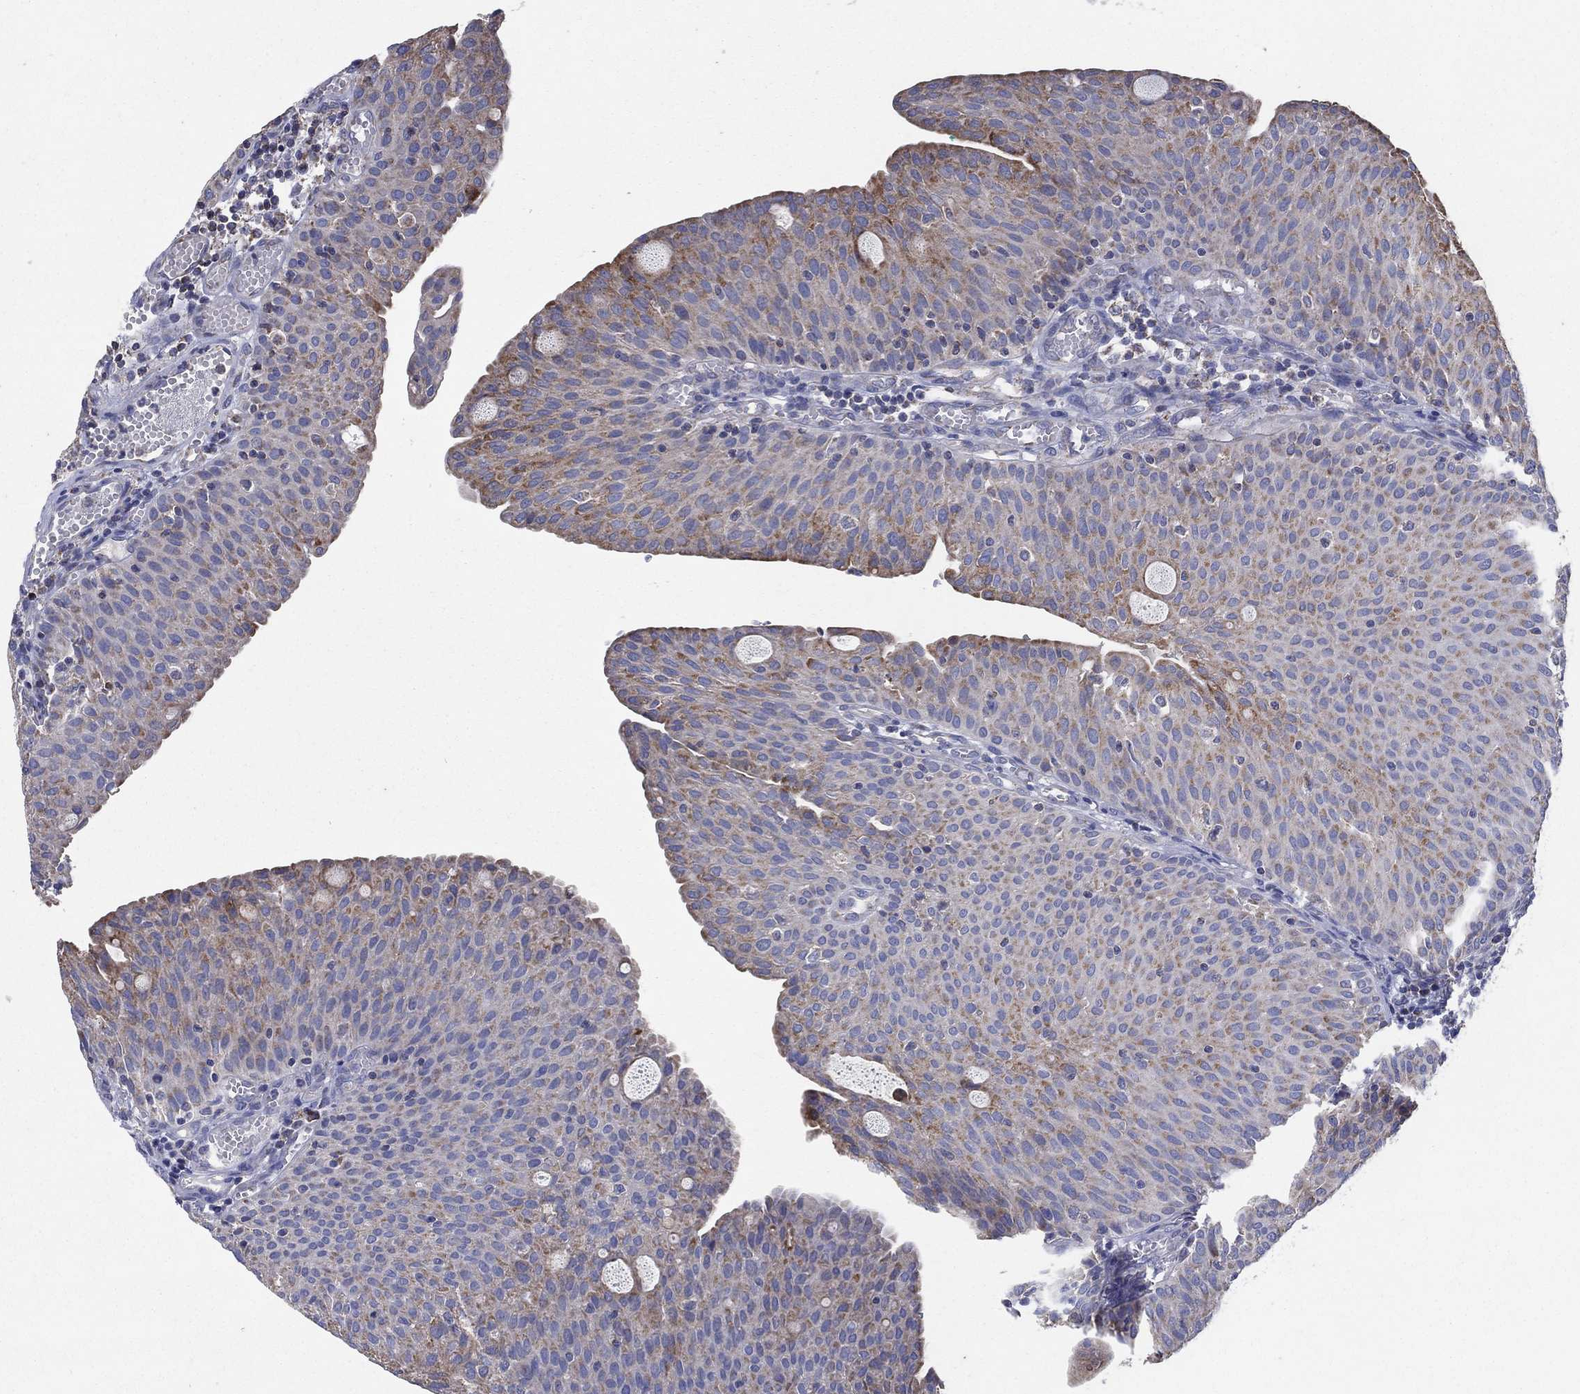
{"staining": {"intensity": "moderate", "quantity": "25%-75%", "location": "cytoplasmic/membranous"}, "tissue": "urothelial cancer", "cell_type": "Tumor cells", "image_type": "cancer", "snomed": [{"axis": "morphology", "description": "Urothelial carcinoma, Low grade"}, {"axis": "topography", "description": "Urinary bladder"}], "caption": "This histopathology image reveals urothelial cancer stained with IHC to label a protein in brown. The cytoplasmic/membranous of tumor cells show moderate positivity for the protein. Nuclei are counter-stained blue.", "gene": "C9orf85", "patient": {"sex": "male", "age": 54}}